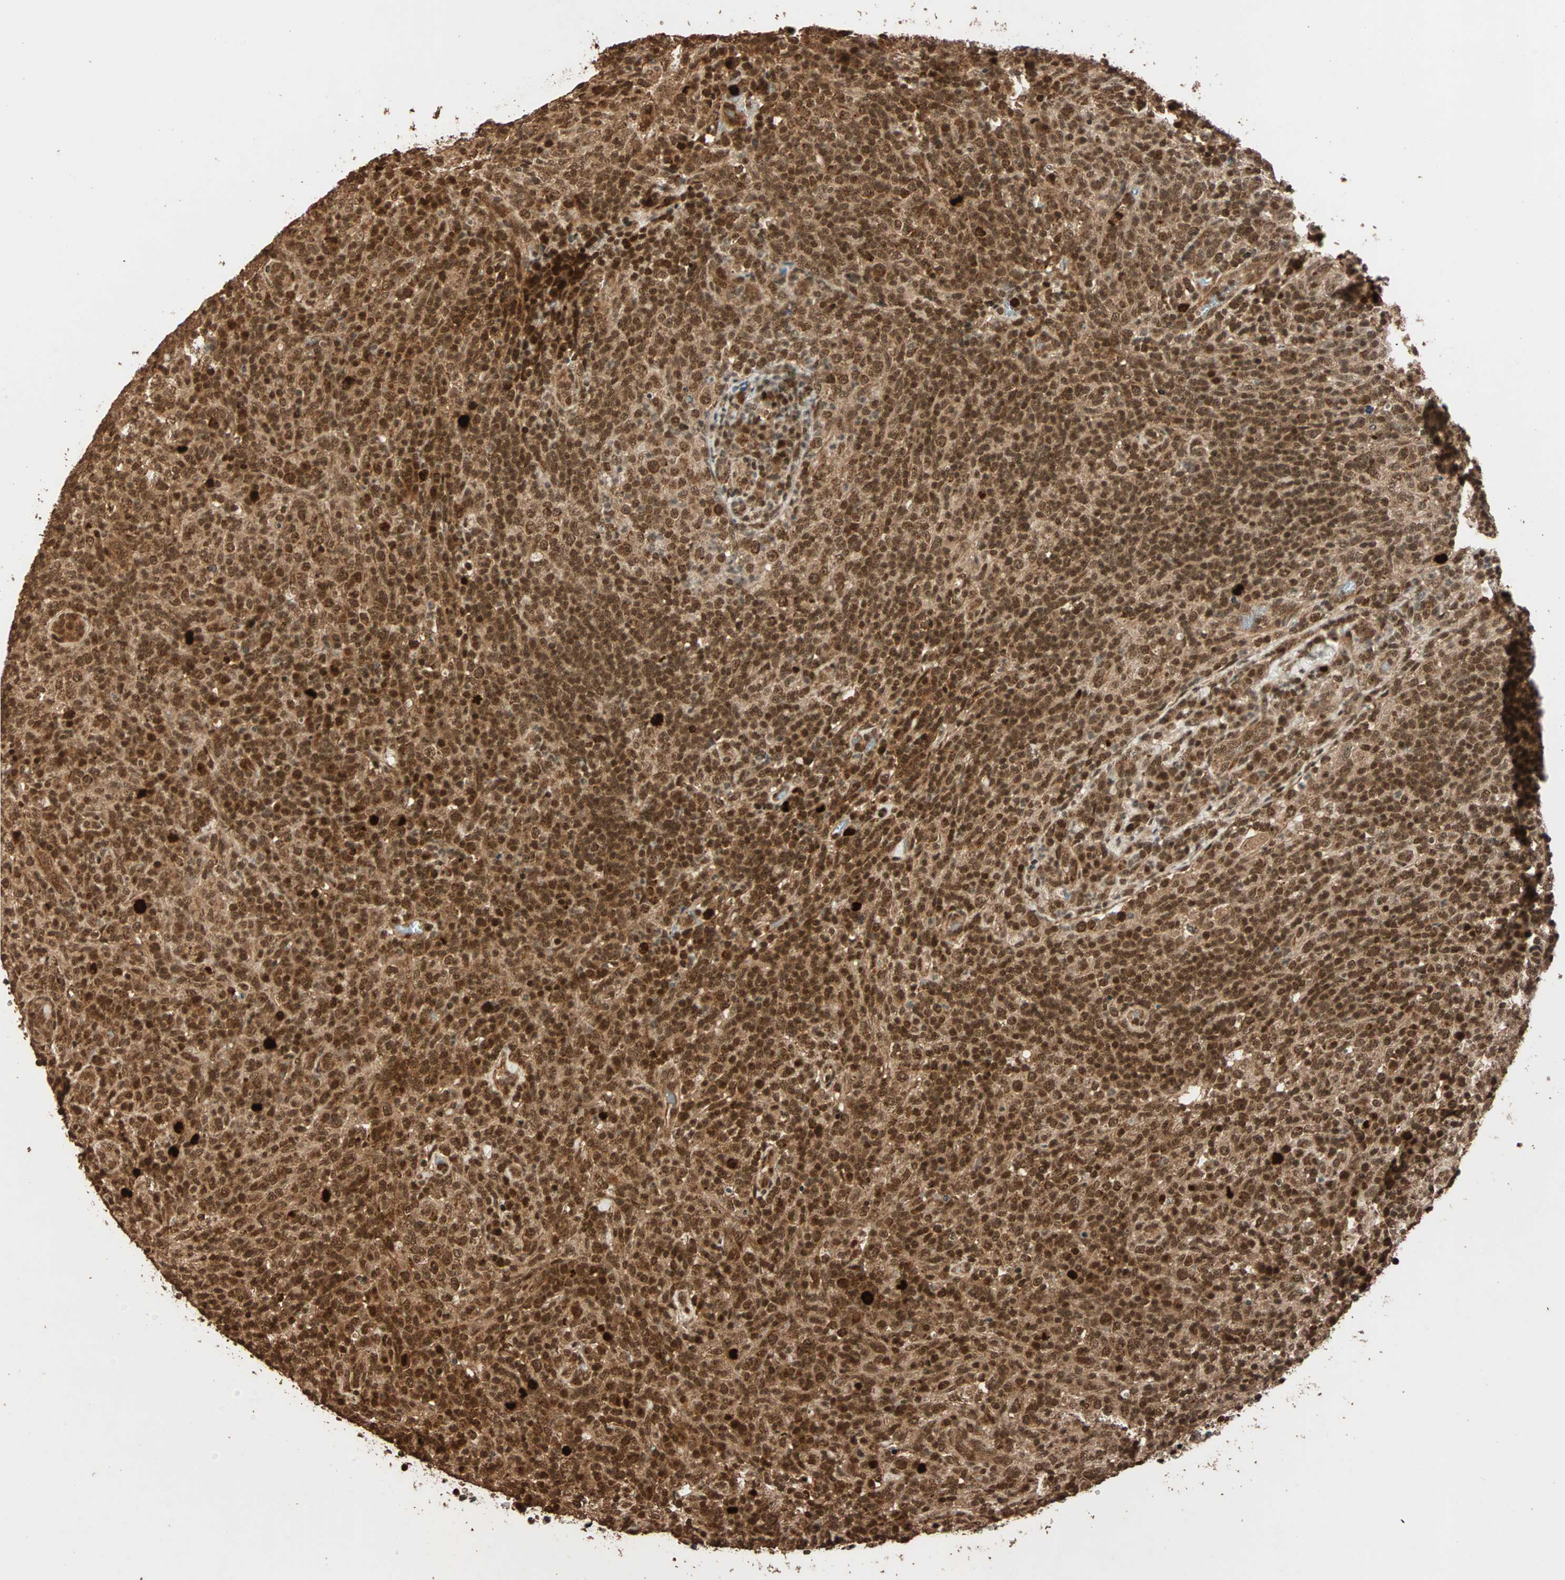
{"staining": {"intensity": "strong", "quantity": ">75%", "location": "nuclear"}, "tissue": "lymphoma", "cell_type": "Tumor cells", "image_type": "cancer", "snomed": [{"axis": "morphology", "description": "Malignant lymphoma, non-Hodgkin's type, High grade"}, {"axis": "topography", "description": "Lymph node"}], "caption": "Protein staining of malignant lymphoma, non-Hodgkin's type (high-grade) tissue displays strong nuclear positivity in approximately >75% of tumor cells.", "gene": "ALKBH5", "patient": {"sex": "female", "age": 76}}